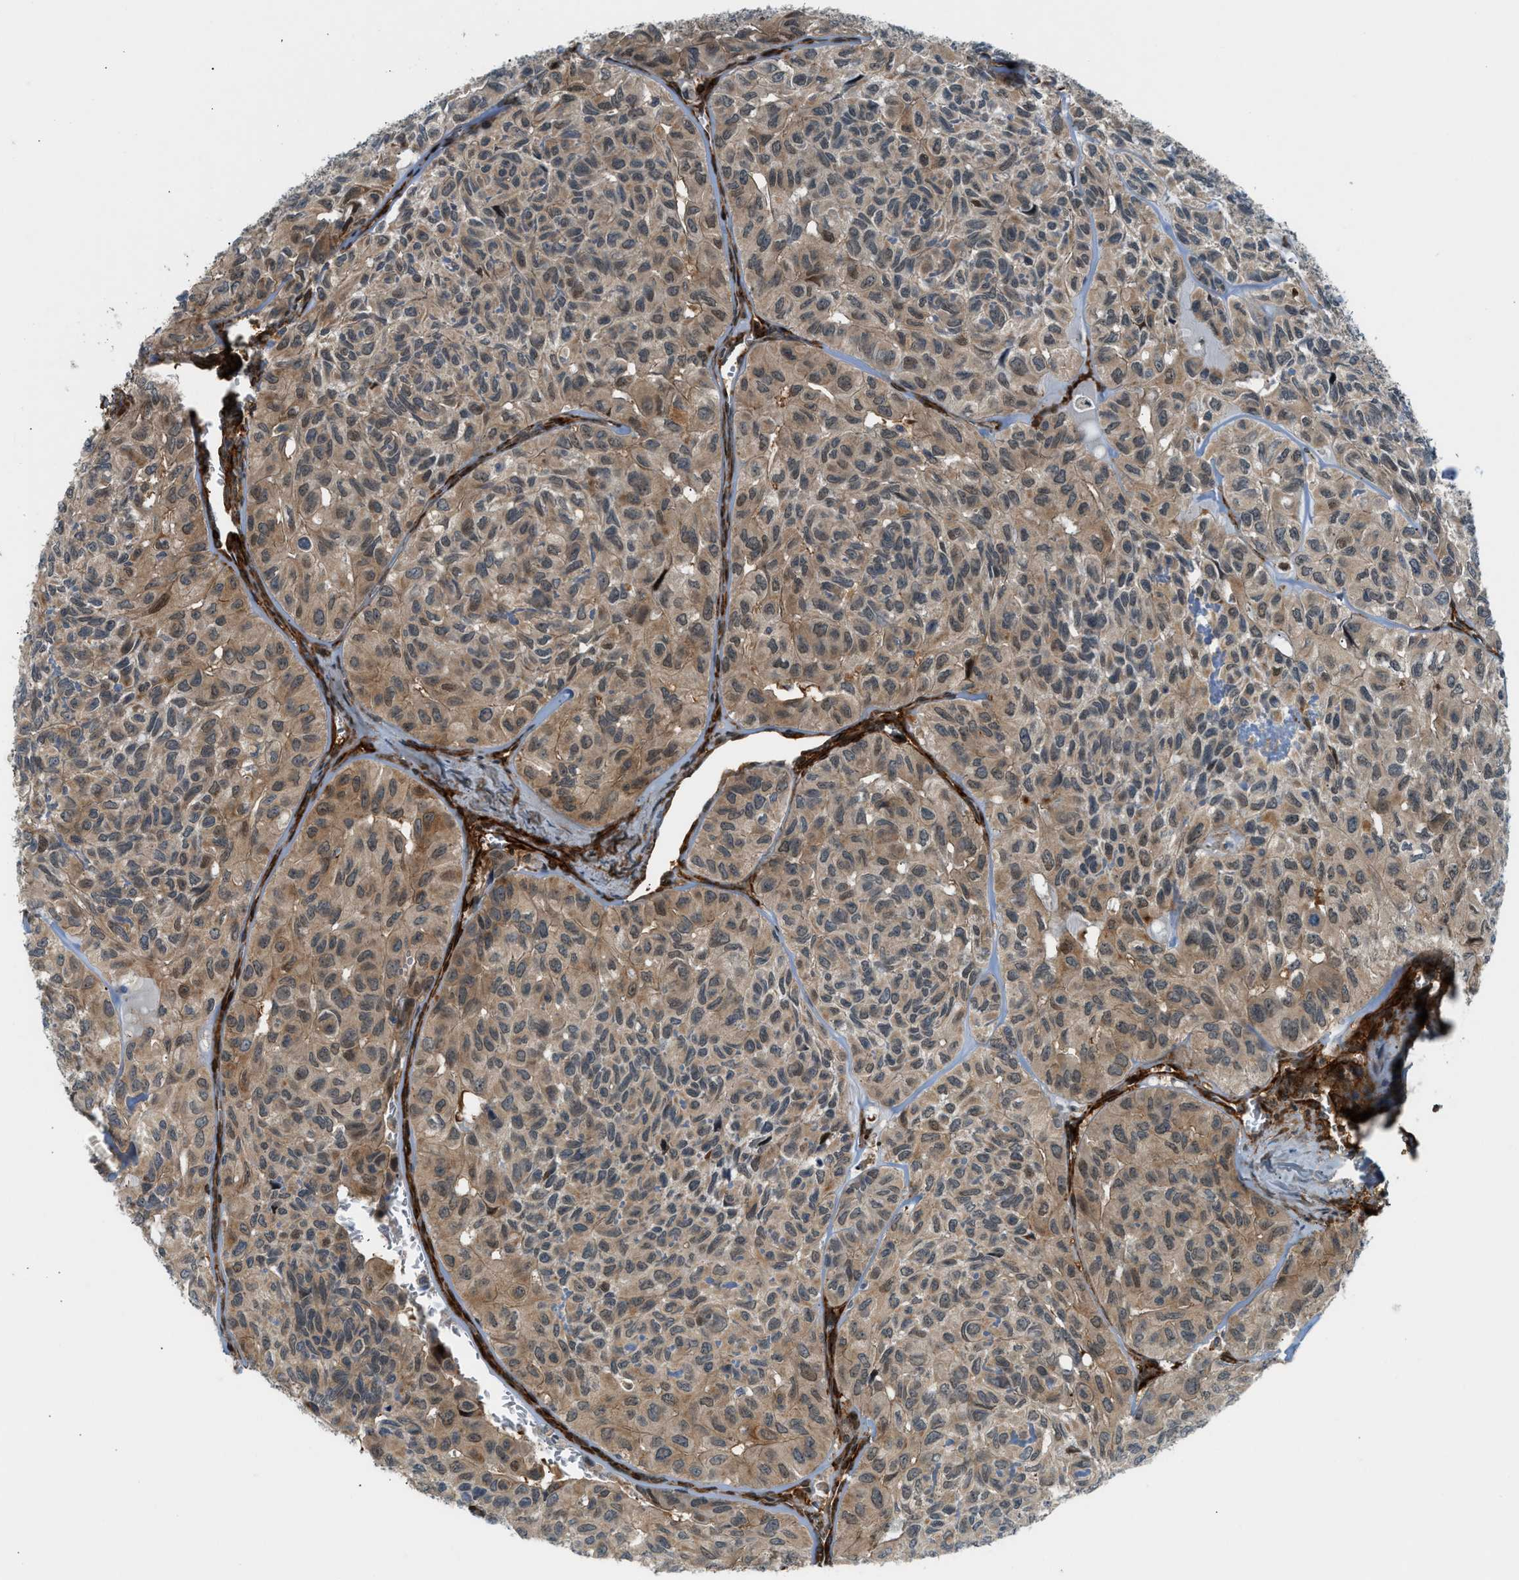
{"staining": {"intensity": "moderate", "quantity": ">75%", "location": "cytoplasmic/membranous"}, "tissue": "head and neck cancer", "cell_type": "Tumor cells", "image_type": "cancer", "snomed": [{"axis": "morphology", "description": "Adenocarcinoma, NOS"}, {"axis": "topography", "description": "Salivary gland, NOS"}, {"axis": "topography", "description": "Head-Neck"}], "caption": "Immunohistochemical staining of head and neck adenocarcinoma exhibits medium levels of moderate cytoplasmic/membranous protein positivity in approximately >75% of tumor cells.", "gene": "EDNRA", "patient": {"sex": "female", "age": 76}}